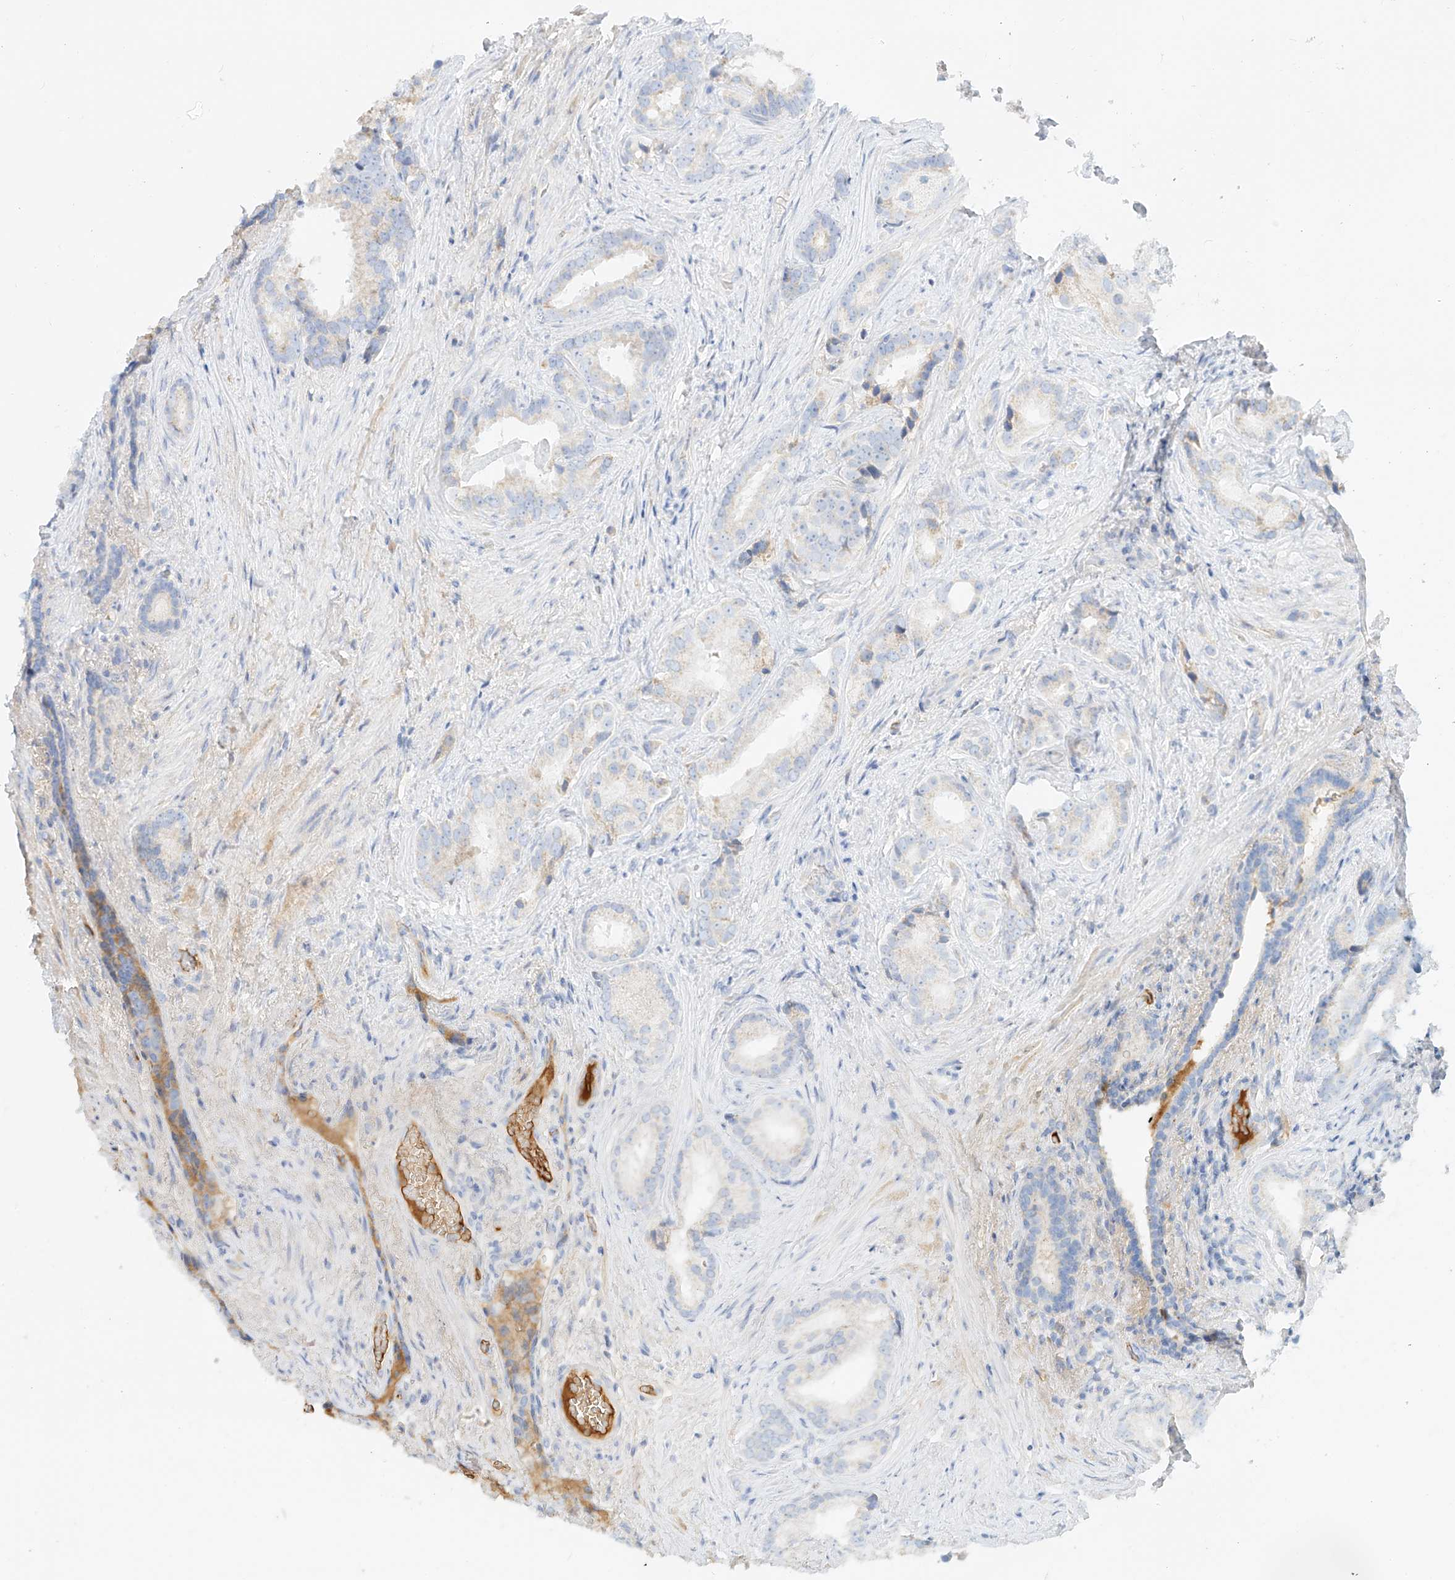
{"staining": {"intensity": "negative", "quantity": "none", "location": "none"}, "tissue": "prostate cancer", "cell_type": "Tumor cells", "image_type": "cancer", "snomed": [{"axis": "morphology", "description": "Adenocarcinoma, Low grade"}, {"axis": "topography", "description": "Prostate"}], "caption": "A photomicrograph of human prostate cancer (adenocarcinoma (low-grade)) is negative for staining in tumor cells.", "gene": "OCSTAMP", "patient": {"sex": "male", "age": 71}}